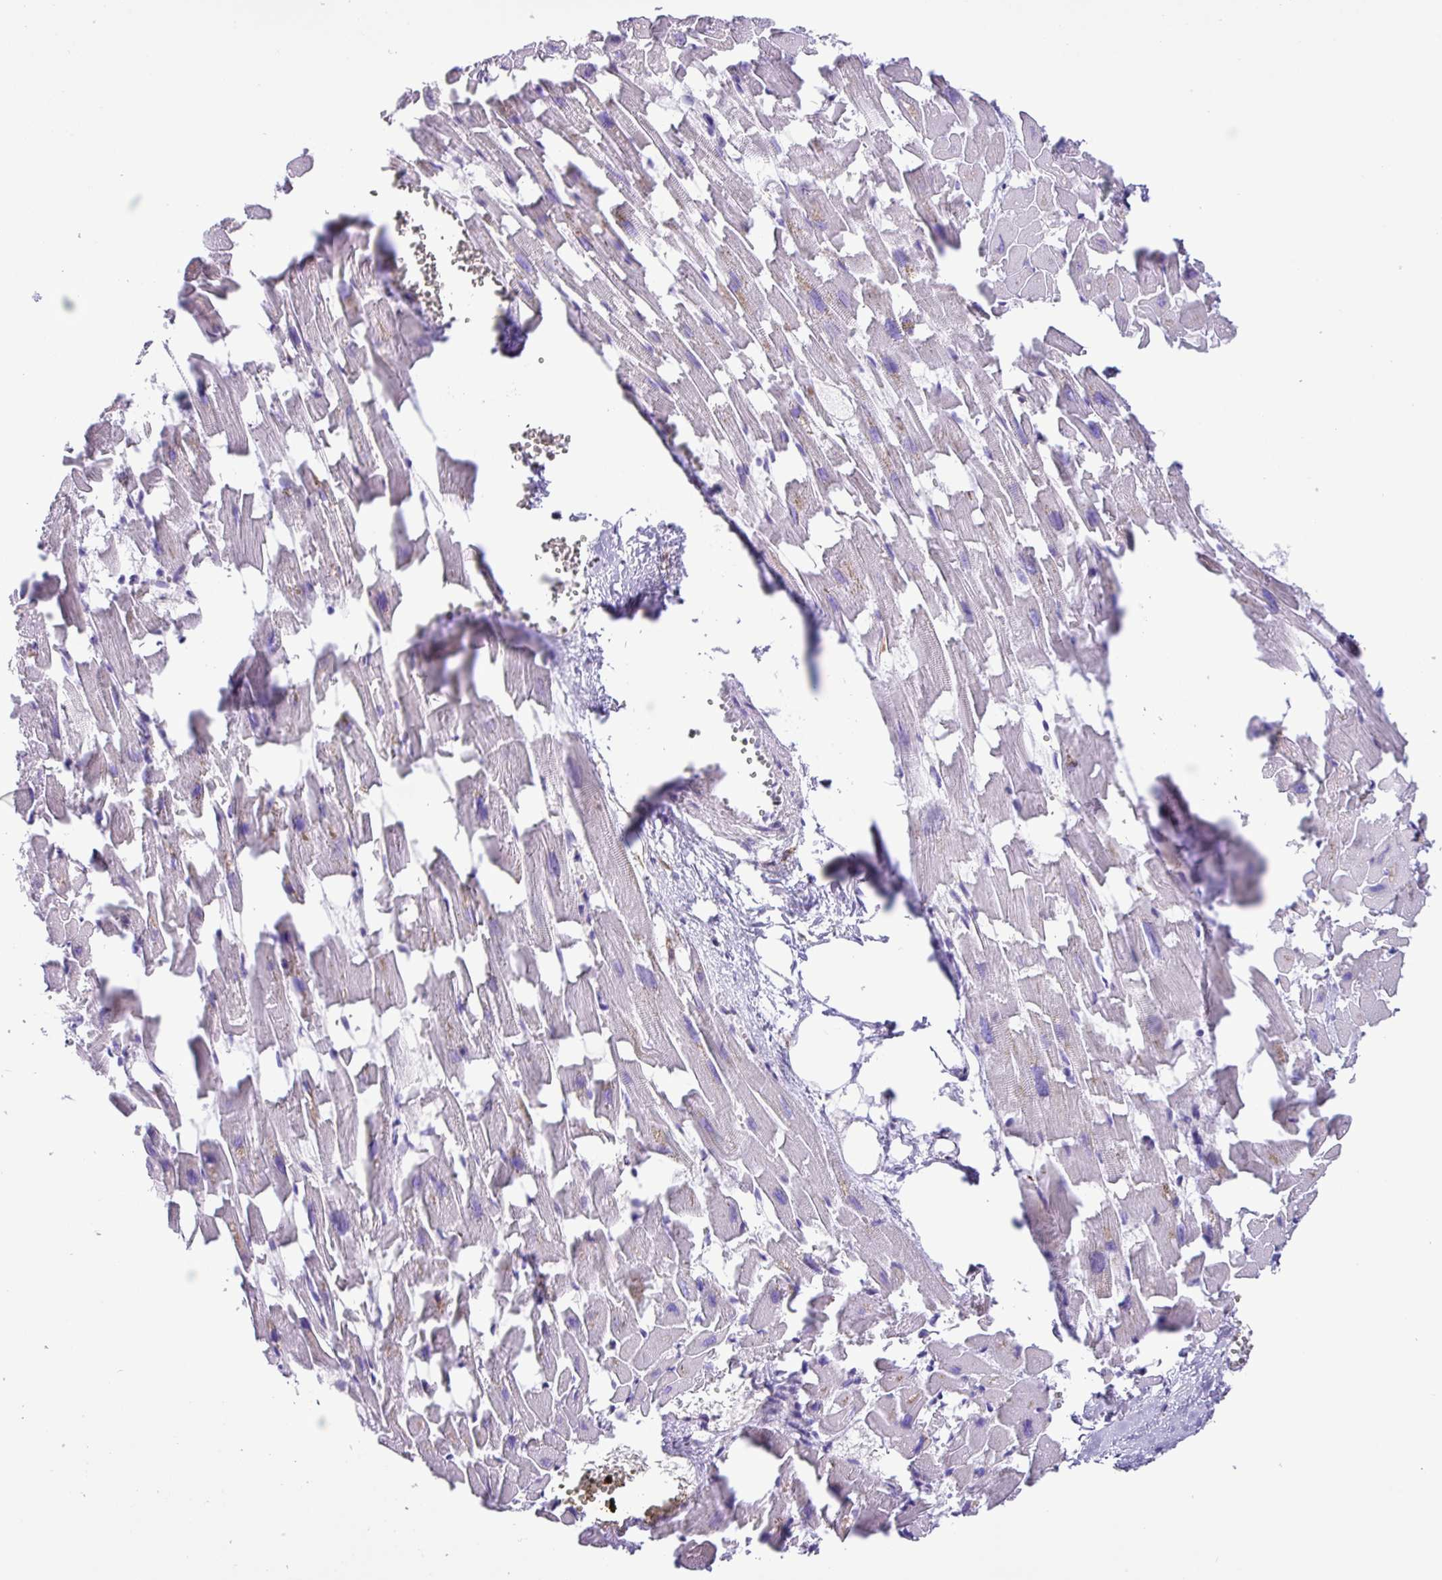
{"staining": {"intensity": "negative", "quantity": "none", "location": "none"}, "tissue": "heart muscle", "cell_type": "Cardiomyocytes", "image_type": "normal", "snomed": [{"axis": "morphology", "description": "Normal tissue, NOS"}, {"axis": "topography", "description": "Heart"}], "caption": "The photomicrograph displays no significant staining in cardiomyocytes of heart muscle. The staining is performed using DAB (3,3'-diaminobenzidine) brown chromogen with nuclei counter-stained in using hematoxylin.", "gene": "PPP1R18", "patient": {"sex": "female", "age": 64}}